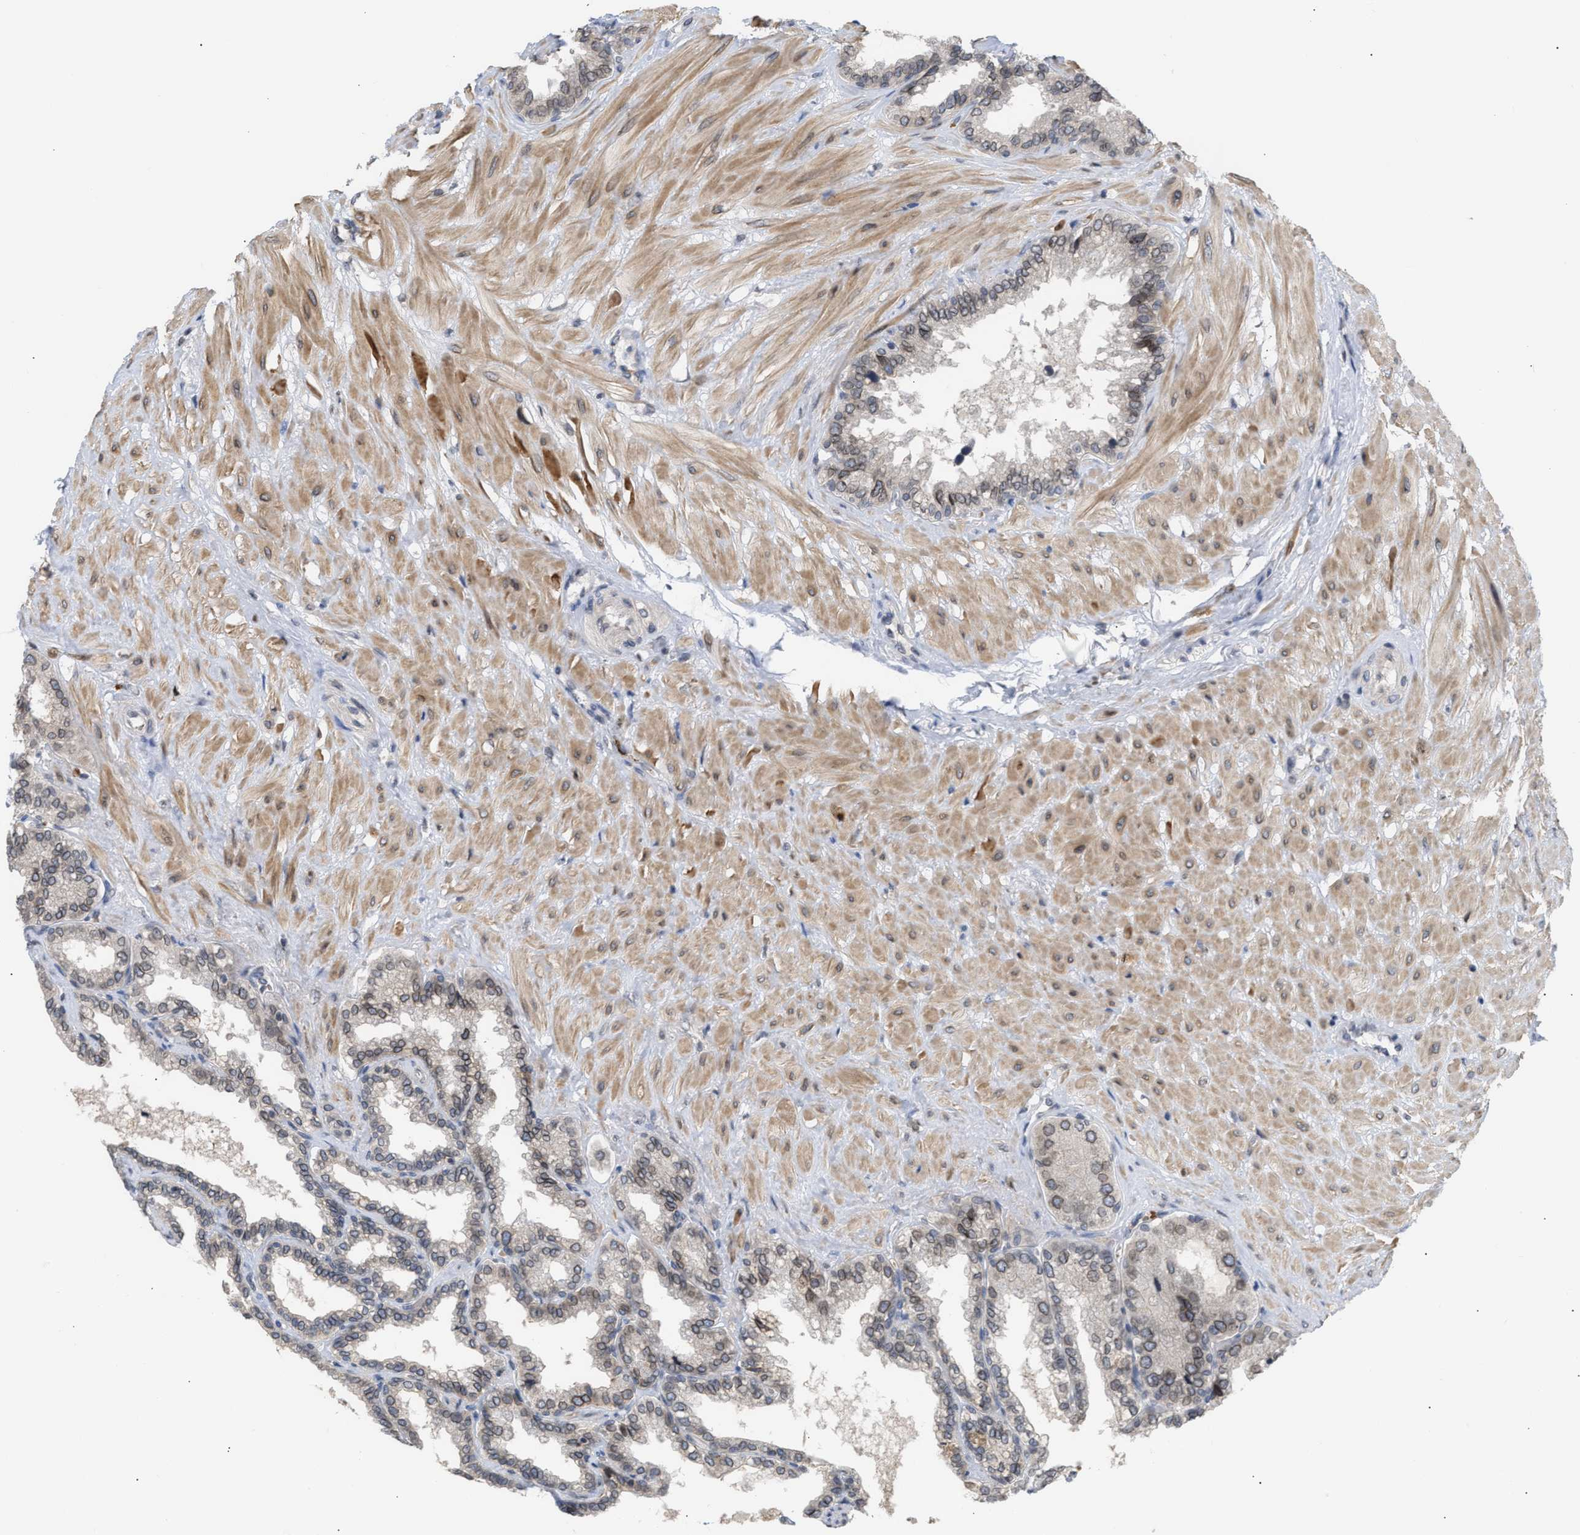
{"staining": {"intensity": "weak", "quantity": "25%-75%", "location": "cytoplasmic/membranous,nuclear"}, "tissue": "seminal vesicle", "cell_type": "Glandular cells", "image_type": "normal", "snomed": [{"axis": "morphology", "description": "Normal tissue, NOS"}, {"axis": "topography", "description": "Seminal veicle"}], "caption": "Protein analysis of unremarkable seminal vesicle shows weak cytoplasmic/membranous,nuclear staining in about 25%-75% of glandular cells. The protein is shown in brown color, while the nuclei are stained blue.", "gene": "NUP62", "patient": {"sex": "male", "age": 46}}